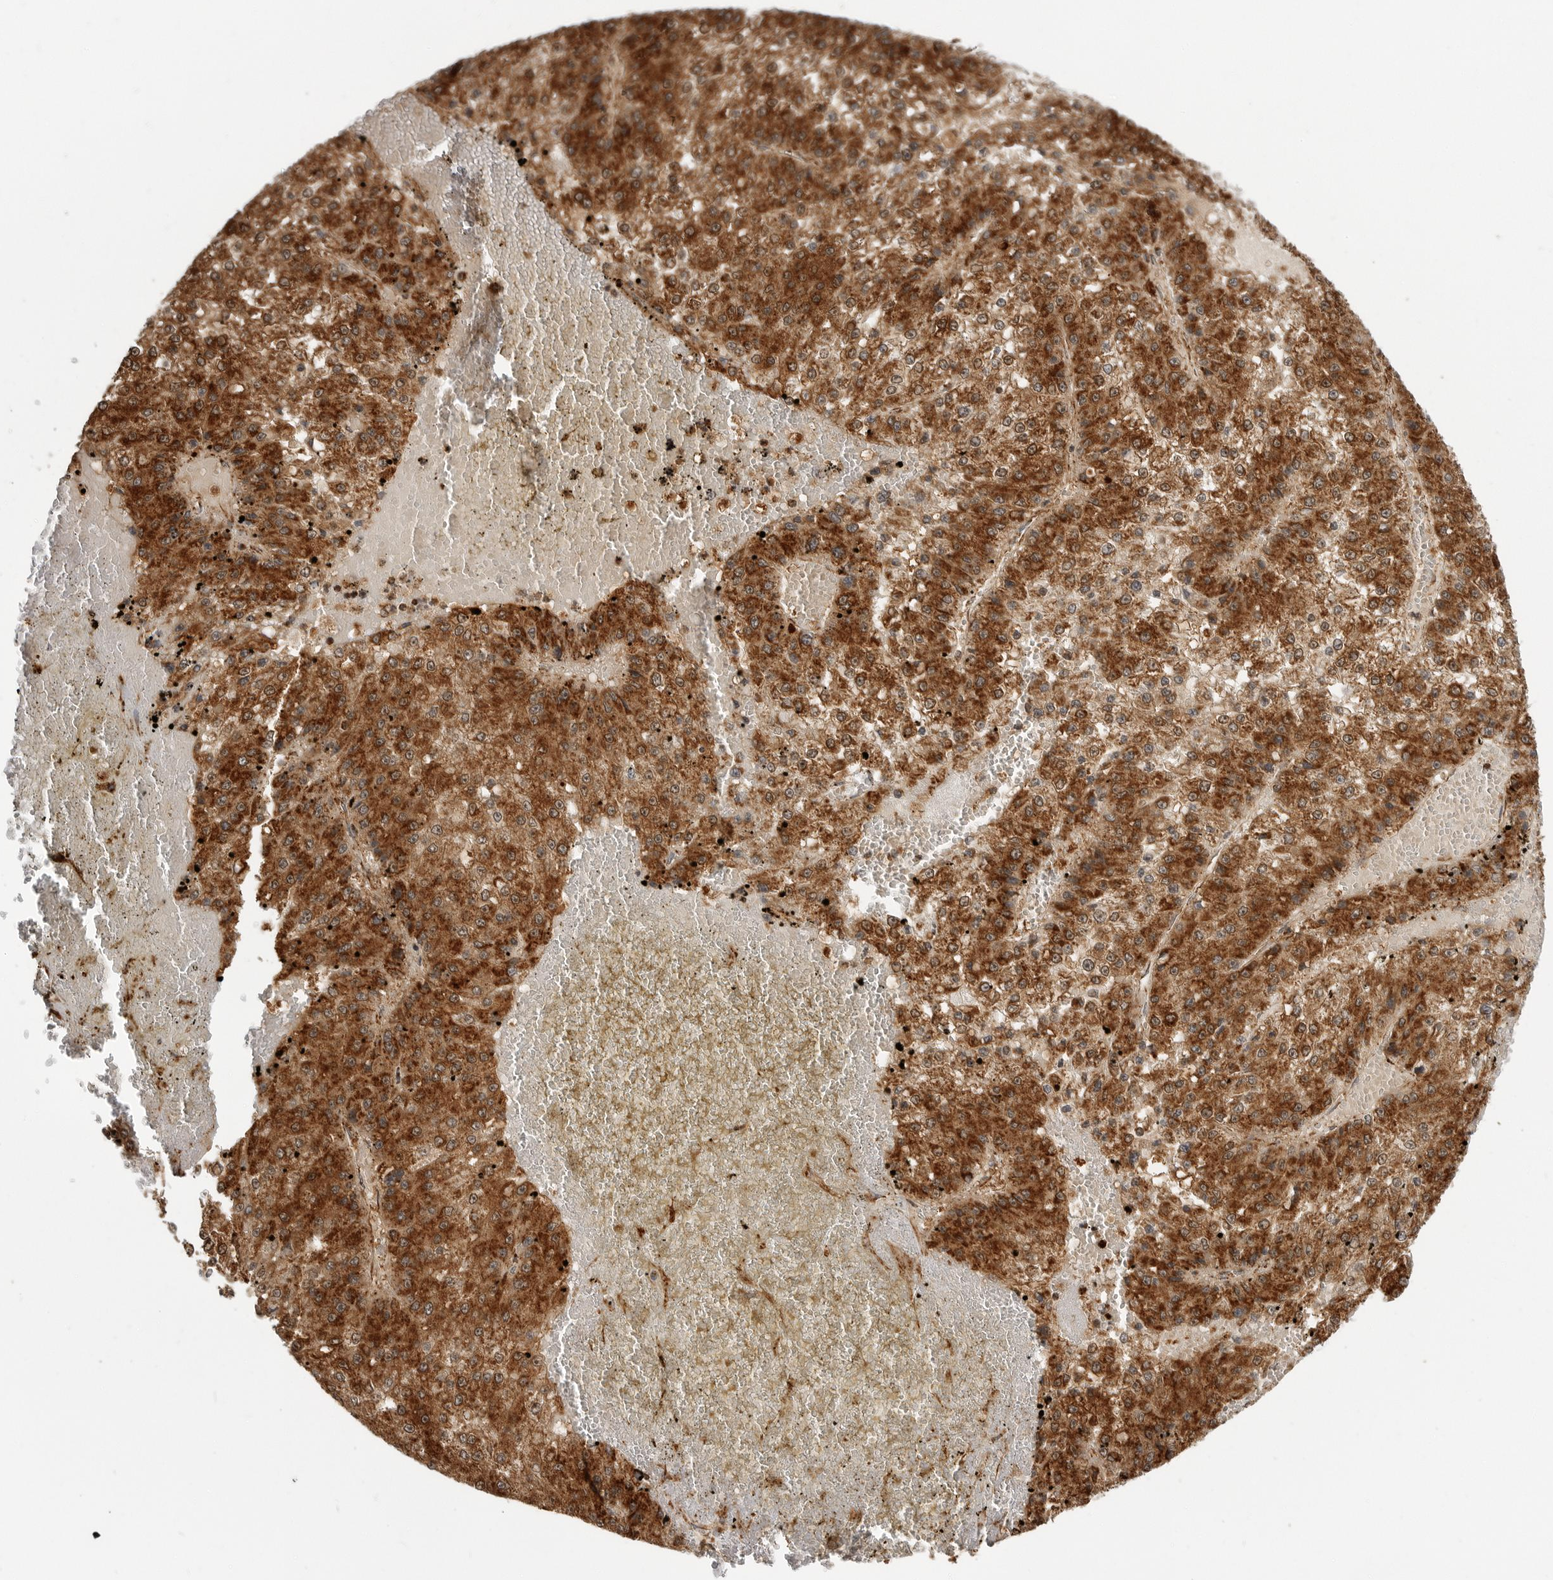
{"staining": {"intensity": "strong", "quantity": ">75%", "location": "cytoplasmic/membranous"}, "tissue": "liver cancer", "cell_type": "Tumor cells", "image_type": "cancer", "snomed": [{"axis": "morphology", "description": "Carcinoma, Hepatocellular, NOS"}, {"axis": "topography", "description": "Liver"}], "caption": "Immunohistochemistry (IHC) of hepatocellular carcinoma (liver) shows high levels of strong cytoplasmic/membranous expression in approximately >75% of tumor cells. (DAB IHC with brightfield microscopy, high magnification).", "gene": "BMP2K", "patient": {"sex": "female", "age": 73}}